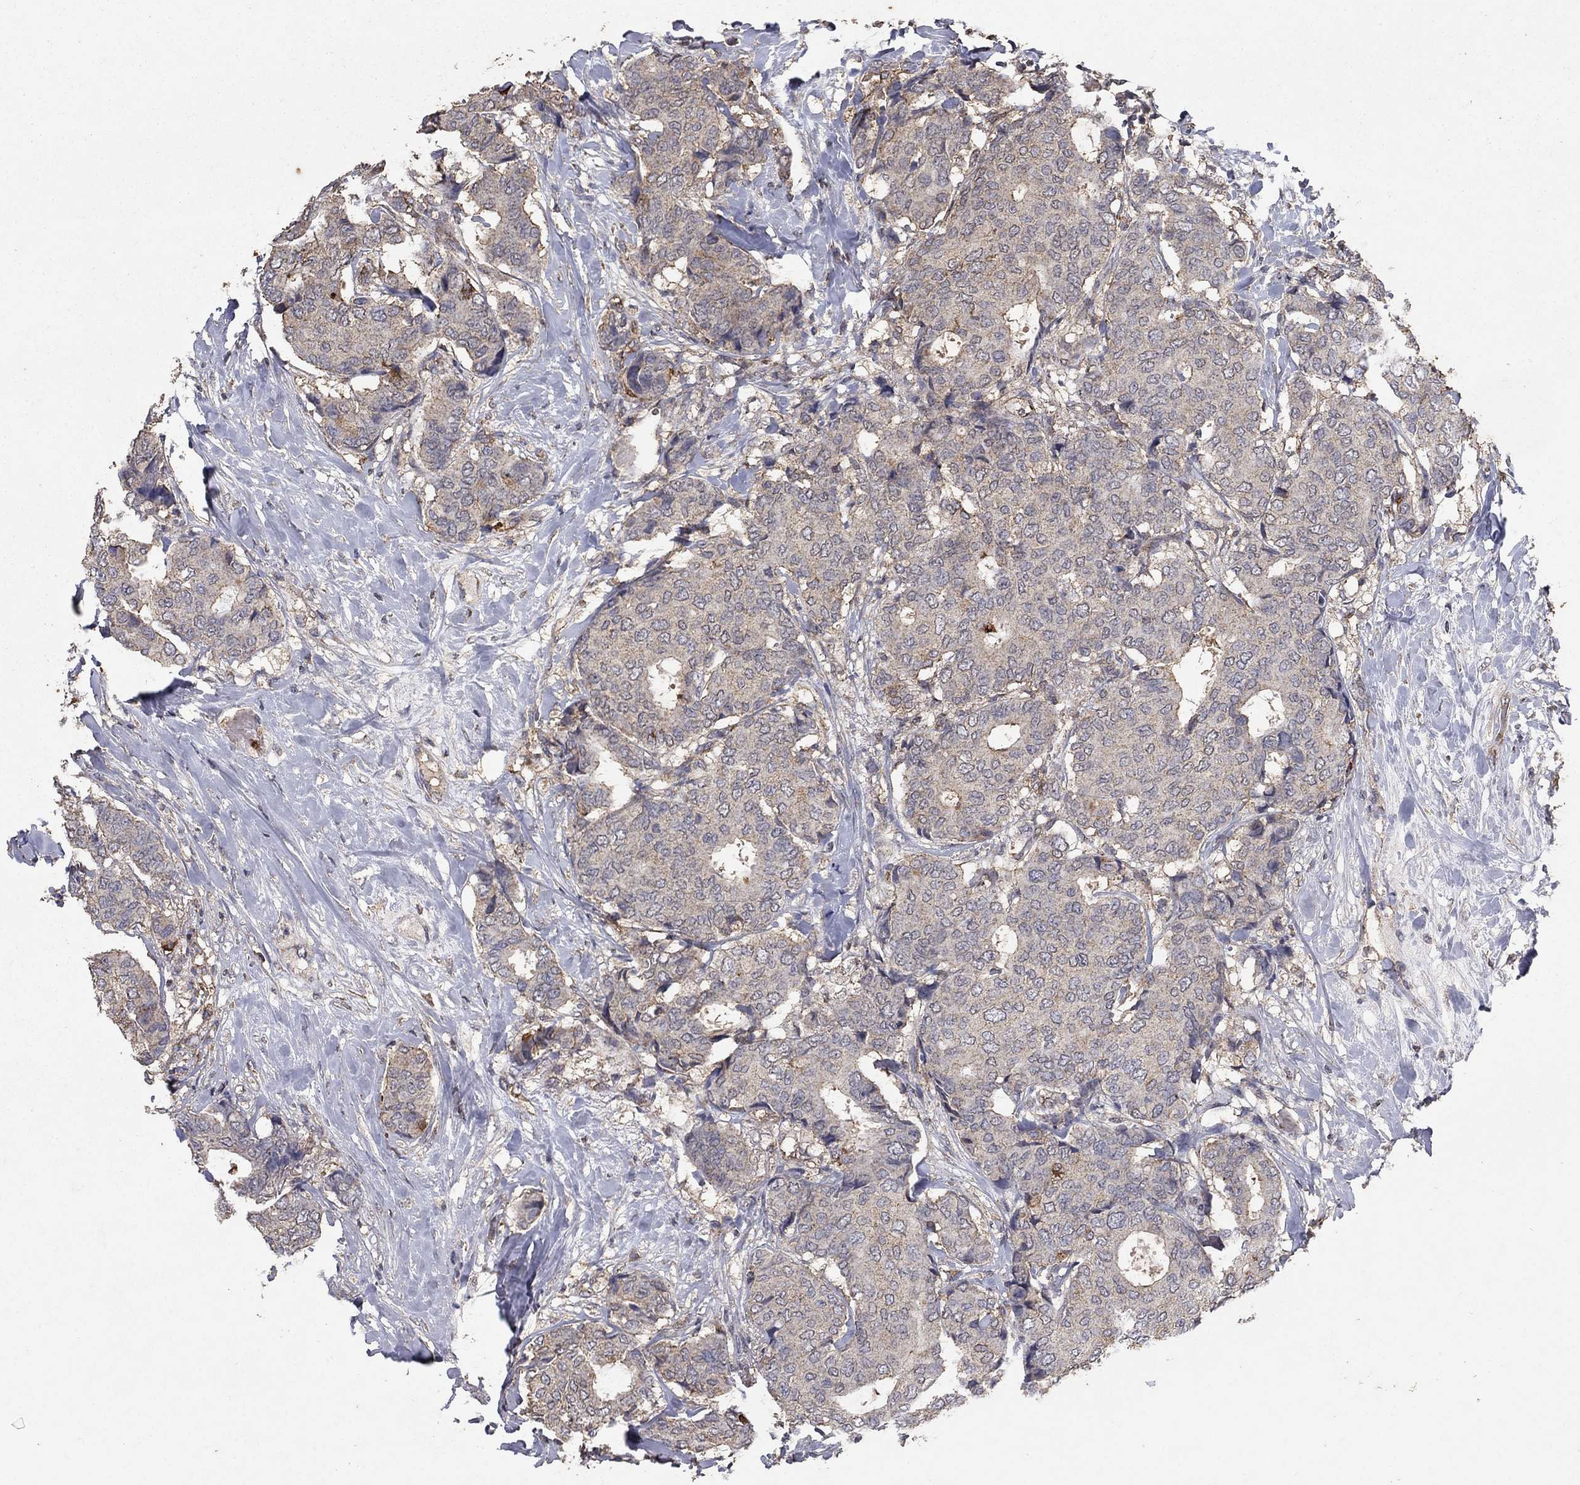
{"staining": {"intensity": "weak", "quantity": "25%-75%", "location": "cytoplasmic/membranous"}, "tissue": "breast cancer", "cell_type": "Tumor cells", "image_type": "cancer", "snomed": [{"axis": "morphology", "description": "Duct carcinoma"}, {"axis": "topography", "description": "Breast"}], "caption": "There is low levels of weak cytoplasmic/membranous staining in tumor cells of breast cancer, as demonstrated by immunohistochemical staining (brown color).", "gene": "CD24", "patient": {"sex": "female", "age": 75}}